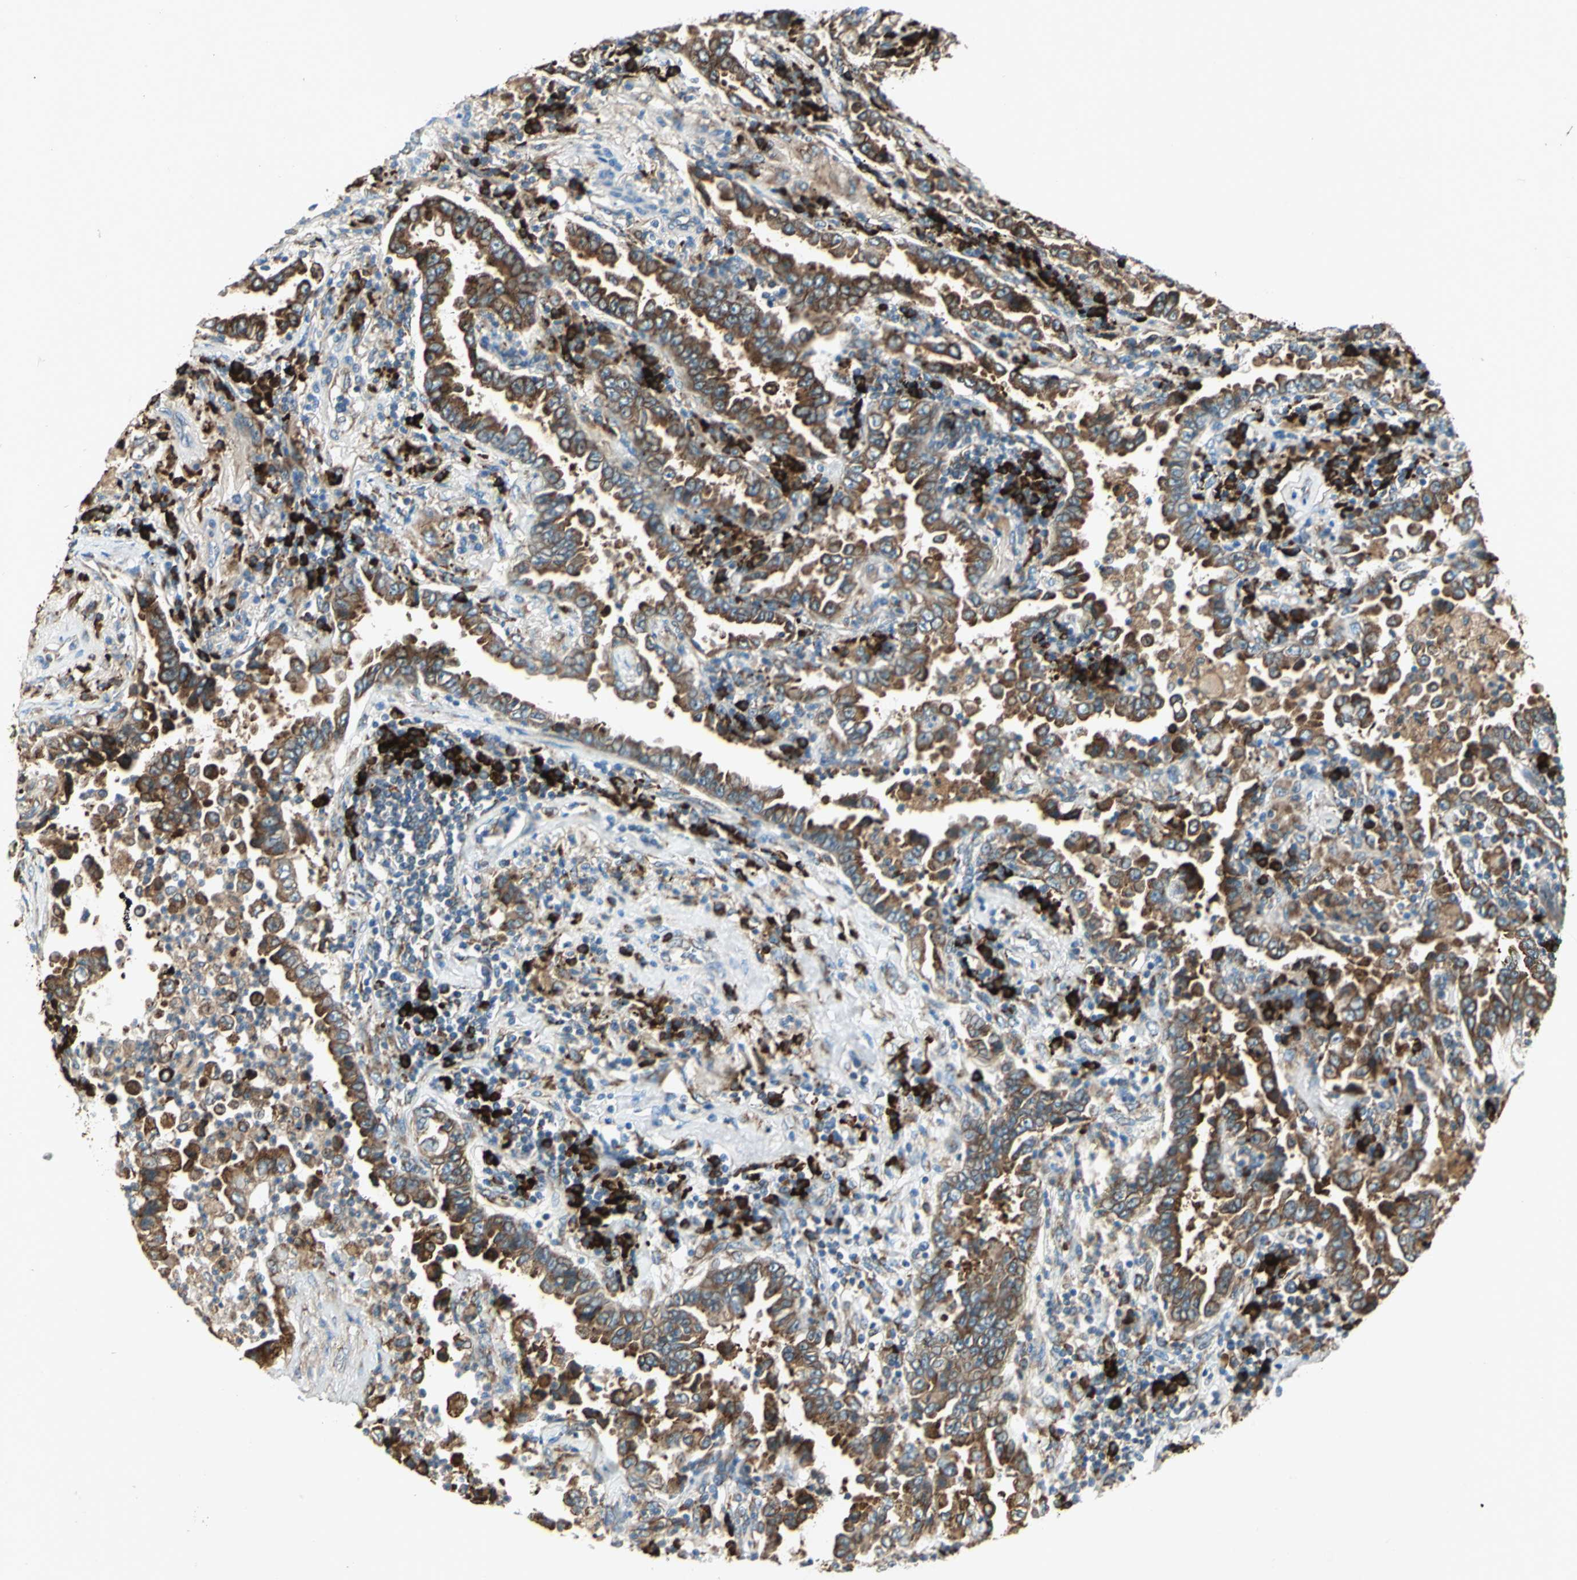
{"staining": {"intensity": "moderate", "quantity": ">75%", "location": "cytoplasmic/membranous"}, "tissue": "lung cancer", "cell_type": "Tumor cells", "image_type": "cancer", "snomed": [{"axis": "morphology", "description": "Normal tissue, NOS"}, {"axis": "morphology", "description": "Inflammation, NOS"}, {"axis": "morphology", "description": "Adenocarcinoma, NOS"}, {"axis": "topography", "description": "Lung"}], "caption": "Human lung cancer stained with a brown dye displays moderate cytoplasmic/membranous positive expression in approximately >75% of tumor cells.", "gene": "PDIA4", "patient": {"sex": "female", "age": 64}}